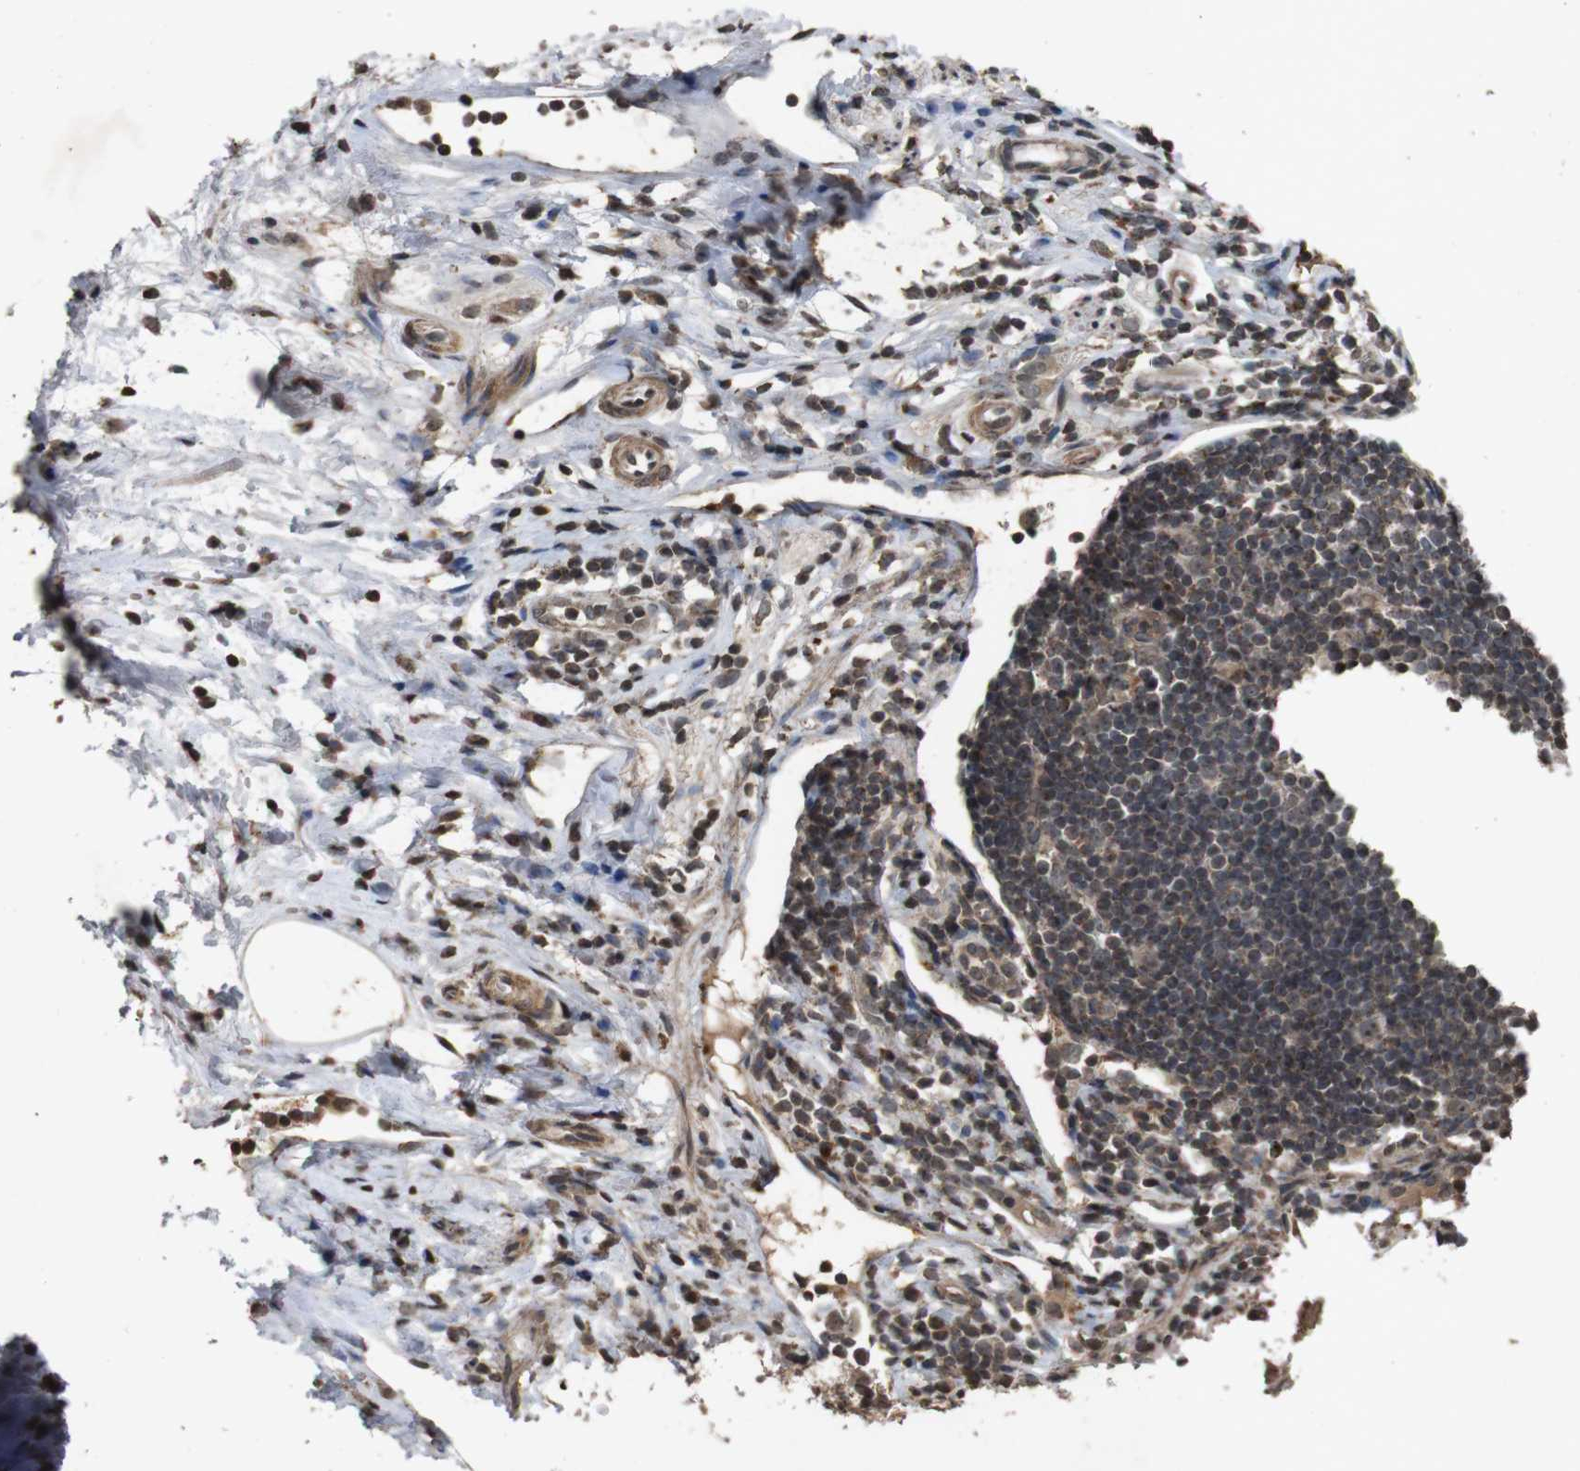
{"staining": {"intensity": "strong", "quantity": ">75%", "location": "cytoplasmic/membranous"}, "tissue": "appendix", "cell_type": "Glandular cells", "image_type": "normal", "snomed": [{"axis": "morphology", "description": "Normal tissue, NOS"}, {"axis": "topography", "description": "Appendix"}], "caption": "High-power microscopy captured an IHC photomicrograph of normal appendix, revealing strong cytoplasmic/membranous staining in about >75% of glandular cells. The staining was performed using DAB (3,3'-diaminobenzidine), with brown indicating positive protein expression. Nuclei are stained blue with hematoxylin.", "gene": "SORL1", "patient": {"sex": "female", "age": 20}}